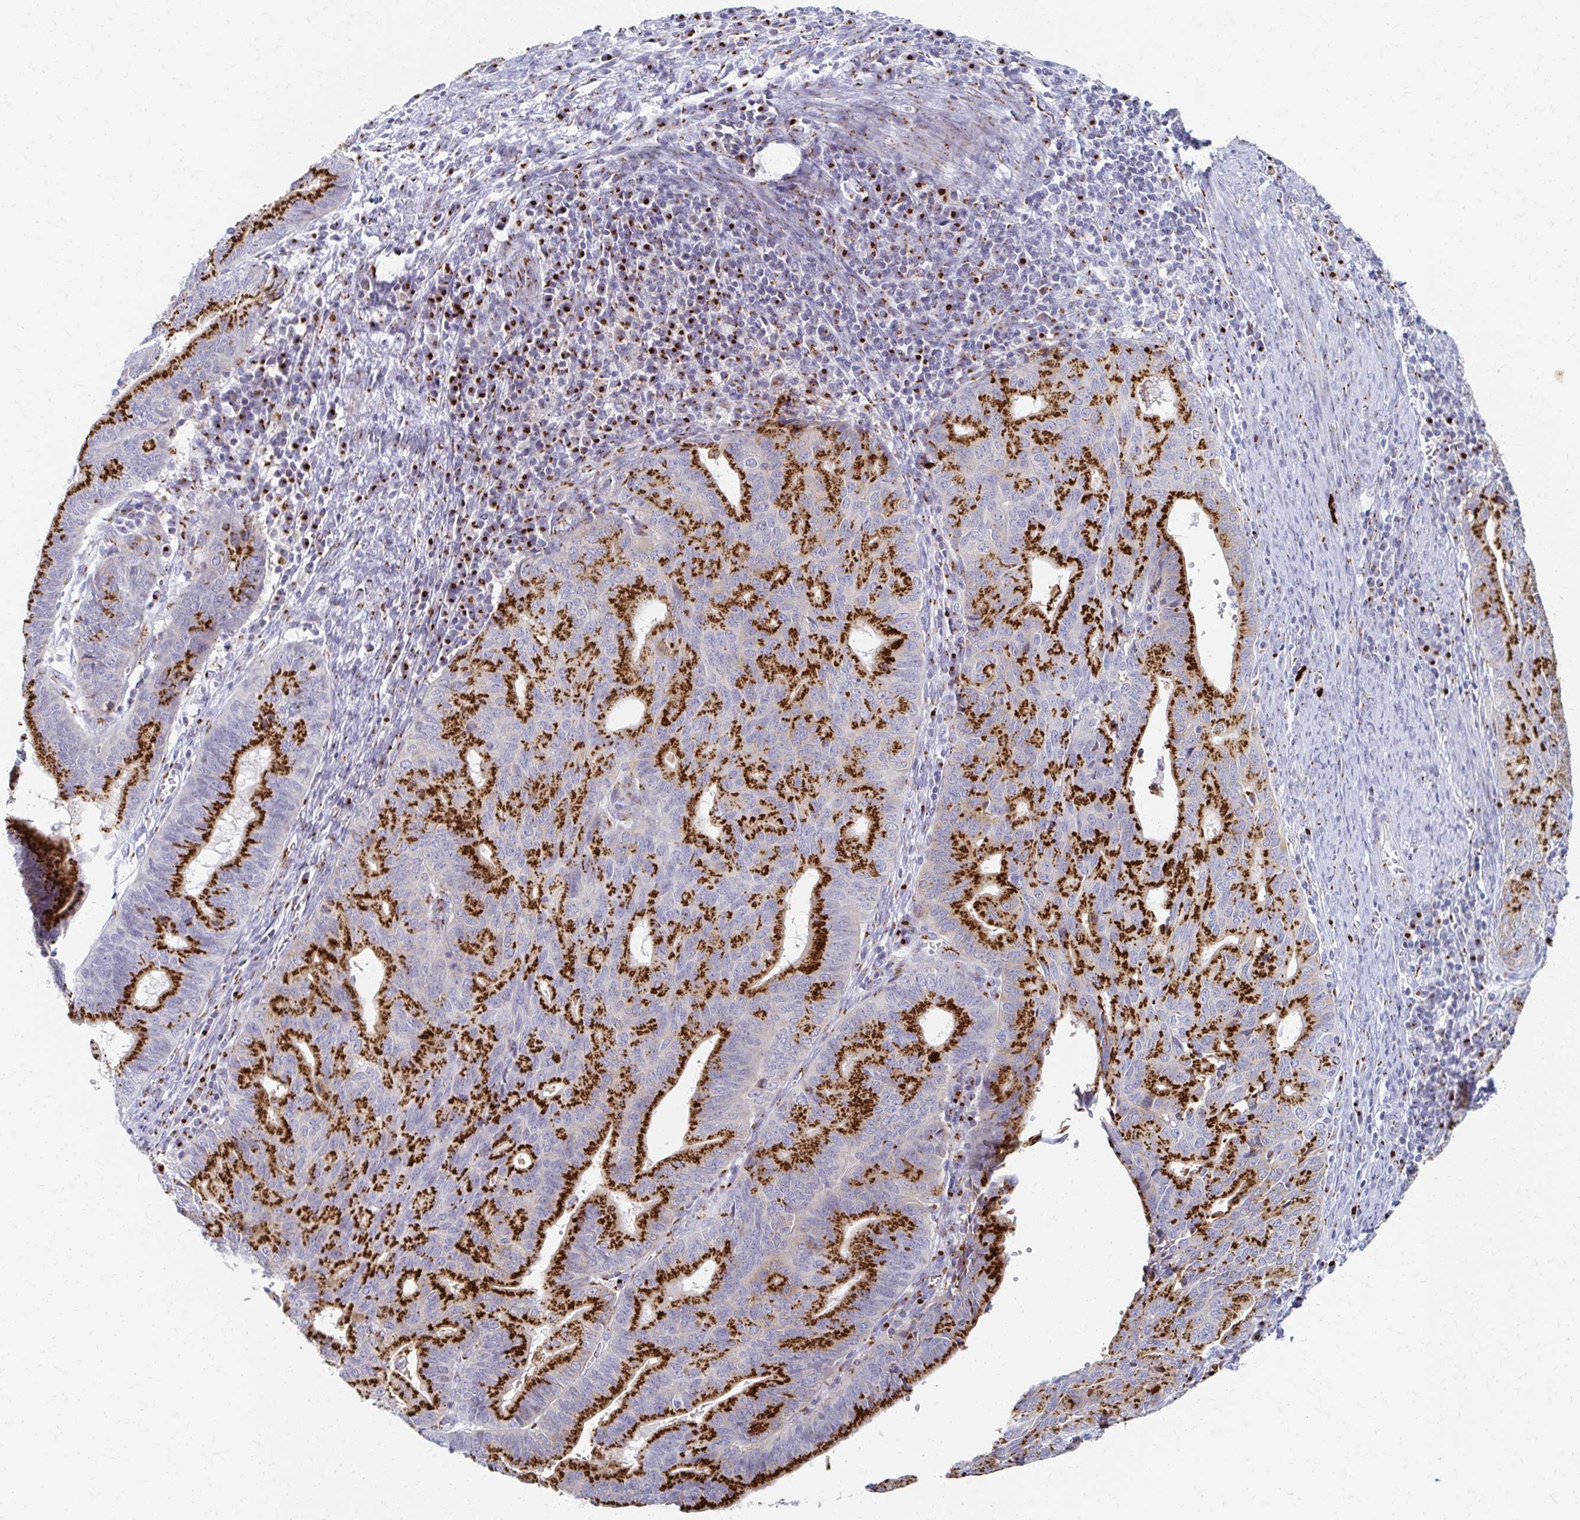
{"staining": {"intensity": "strong", "quantity": ">75%", "location": "cytoplasmic/membranous"}, "tissue": "endometrial cancer", "cell_type": "Tumor cells", "image_type": "cancer", "snomed": [{"axis": "morphology", "description": "Adenocarcinoma, NOS"}, {"axis": "topography", "description": "Endometrium"}], "caption": "Brown immunohistochemical staining in adenocarcinoma (endometrial) shows strong cytoplasmic/membranous staining in approximately >75% of tumor cells.", "gene": "TM9SF1", "patient": {"sex": "female", "age": 65}}